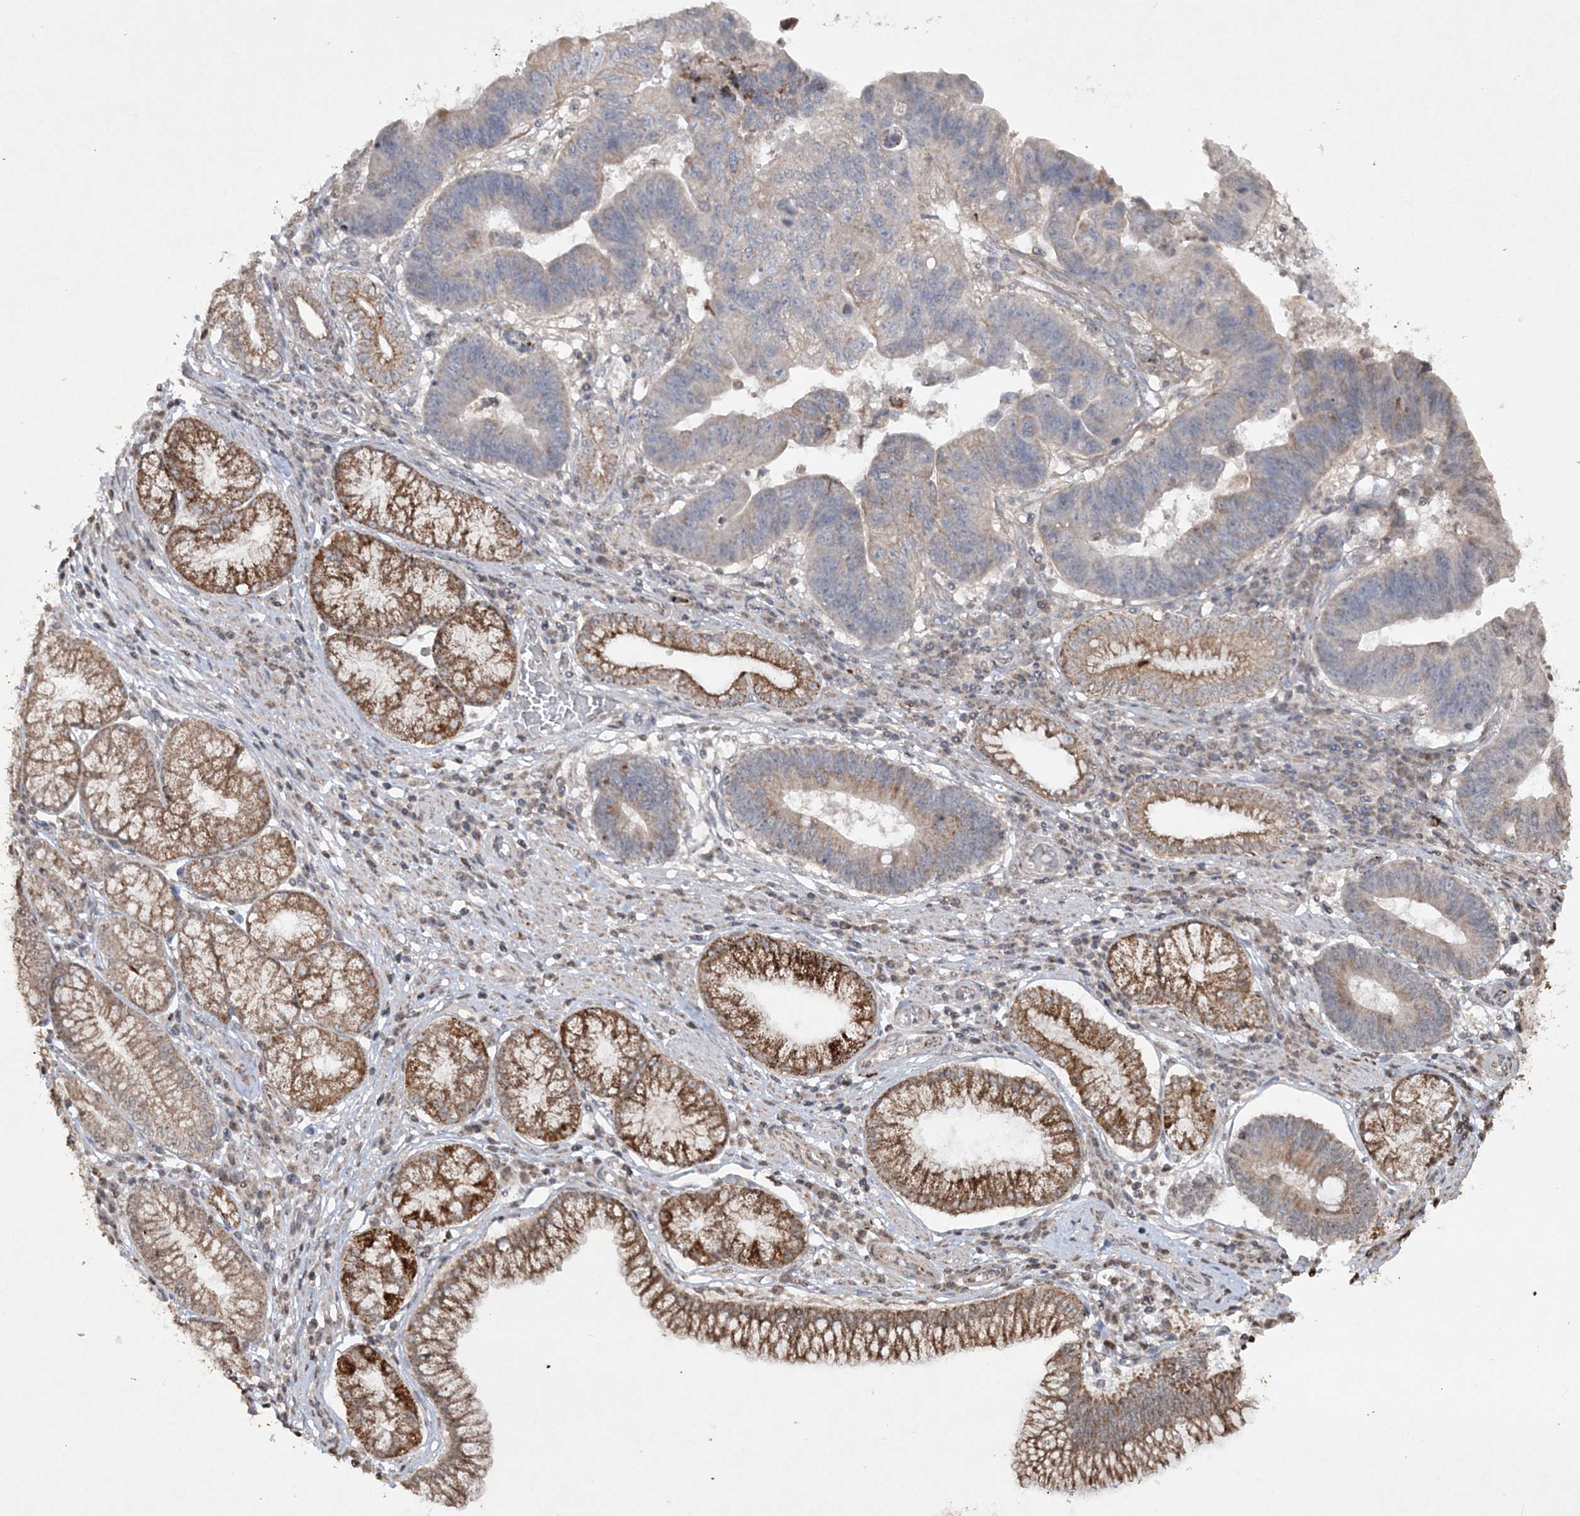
{"staining": {"intensity": "moderate", "quantity": "<25%", "location": "cytoplasmic/membranous"}, "tissue": "stomach cancer", "cell_type": "Tumor cells", "image_type": "cancer", "snomed": [{"axis": "morphology", "description": "Adenocarcinoma, NOS"}, {"axis": "topography", "description": "Stomach"}], "caption": "DAB (3,3'-diaminobenzidine) immunohistochemical staining of human stomach cancer displays moderate cytoplasmic/membranous protein positivity in about <25% of tumor cells. (DAB (3,3'-diaminobenzidine) IHC with brightfield microscopy, high magnification).", "gene": "TTC7A", "patient": {"sex": "male", "age": 59}}